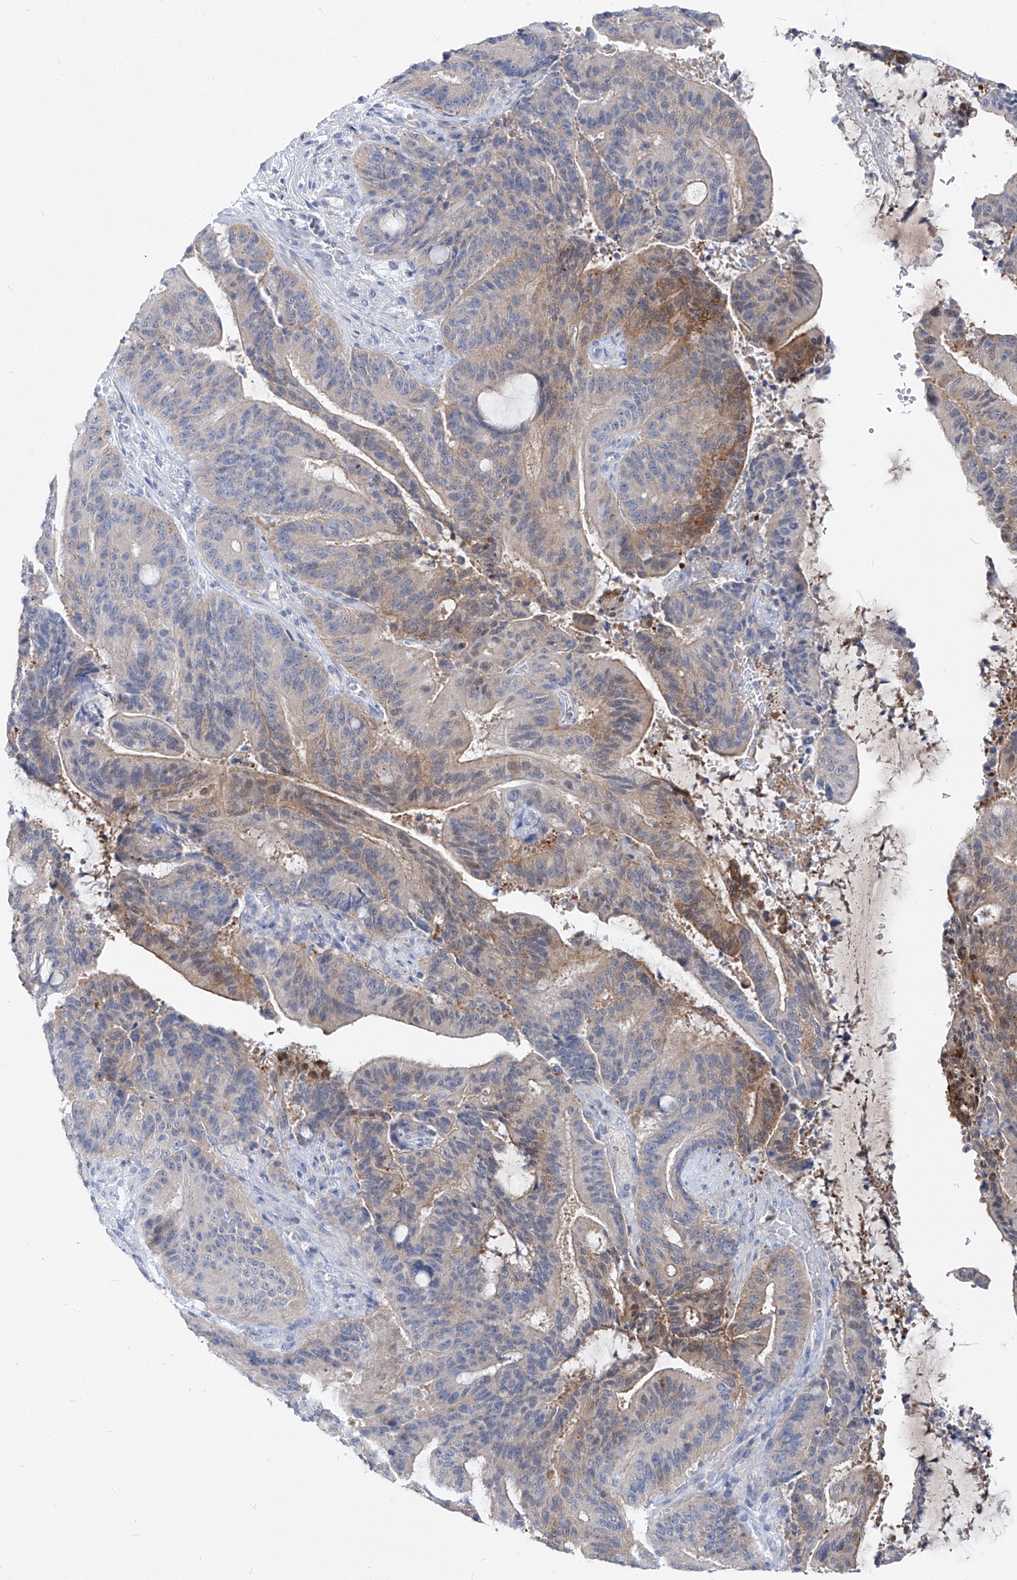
{"staining": {"intensity": "weak", "quantity": "<25%", "location": "cytoplasmic/membranous"}, "tissue": "liver cancer", "cell_type": "Tumor cells", "image_type": "cancer", "snomed": [{"axis": "morphology", "description": "Normal tissue, NOS"}, {"axis": "morphology", "description": "Cholangiocarcinoma"}, {"axis": "topography", "description": "Liver"}, {"axis": "topography", "description": "Peripheral nerve tissue"}], "caption": "The histopathology image exhibits no significant expression in tumor cells of liver cancer (cholangiocarcinoma).", "gene": "UFL1", "patient": {"sex": "female", "age": 73}}